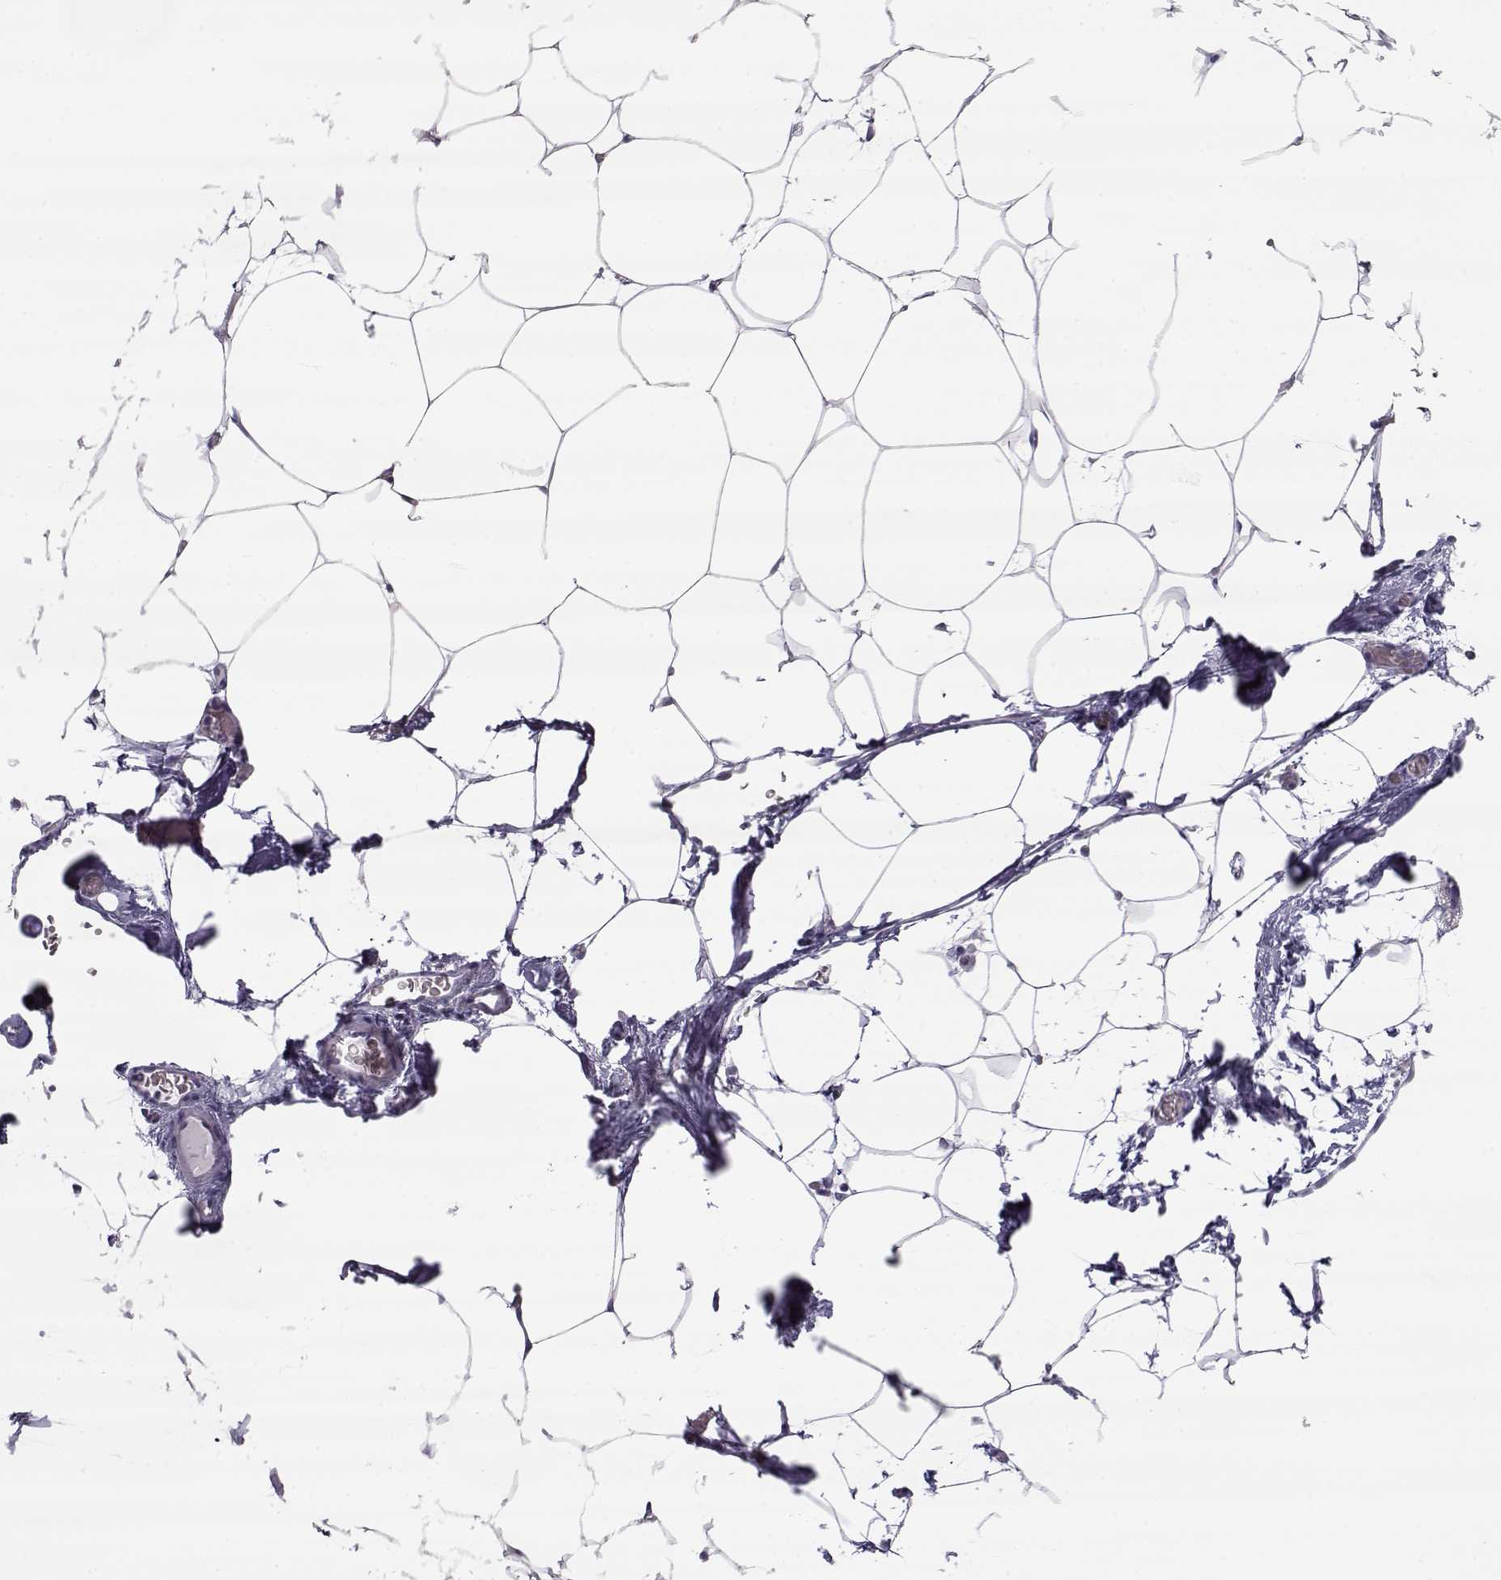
{"staining": {"intensity": "negative", "quantity": "none", "location": "none"}, "tissue": "adipose tissue", "cell_type": "Adipocytes", "image_type": "normal", "snomed": [{"axis": "morphology", "description": "Normal tissue, NOS"}, {"axis": "topography", "description": "Adipose tissue"}], "caption": "High power microscopy photomicrograph of an immunohistochemistry (IHC) photomicrograph of normal adipose tissue, revealing no significant staining in adipocytes. (Stains: DAB immunohistochemistry with hematoxylin counter stain, Microscopy: brightfield microscopy at high magnification).", "gene": "NPVF", "patient": {"sex": "male", "age": 57}}